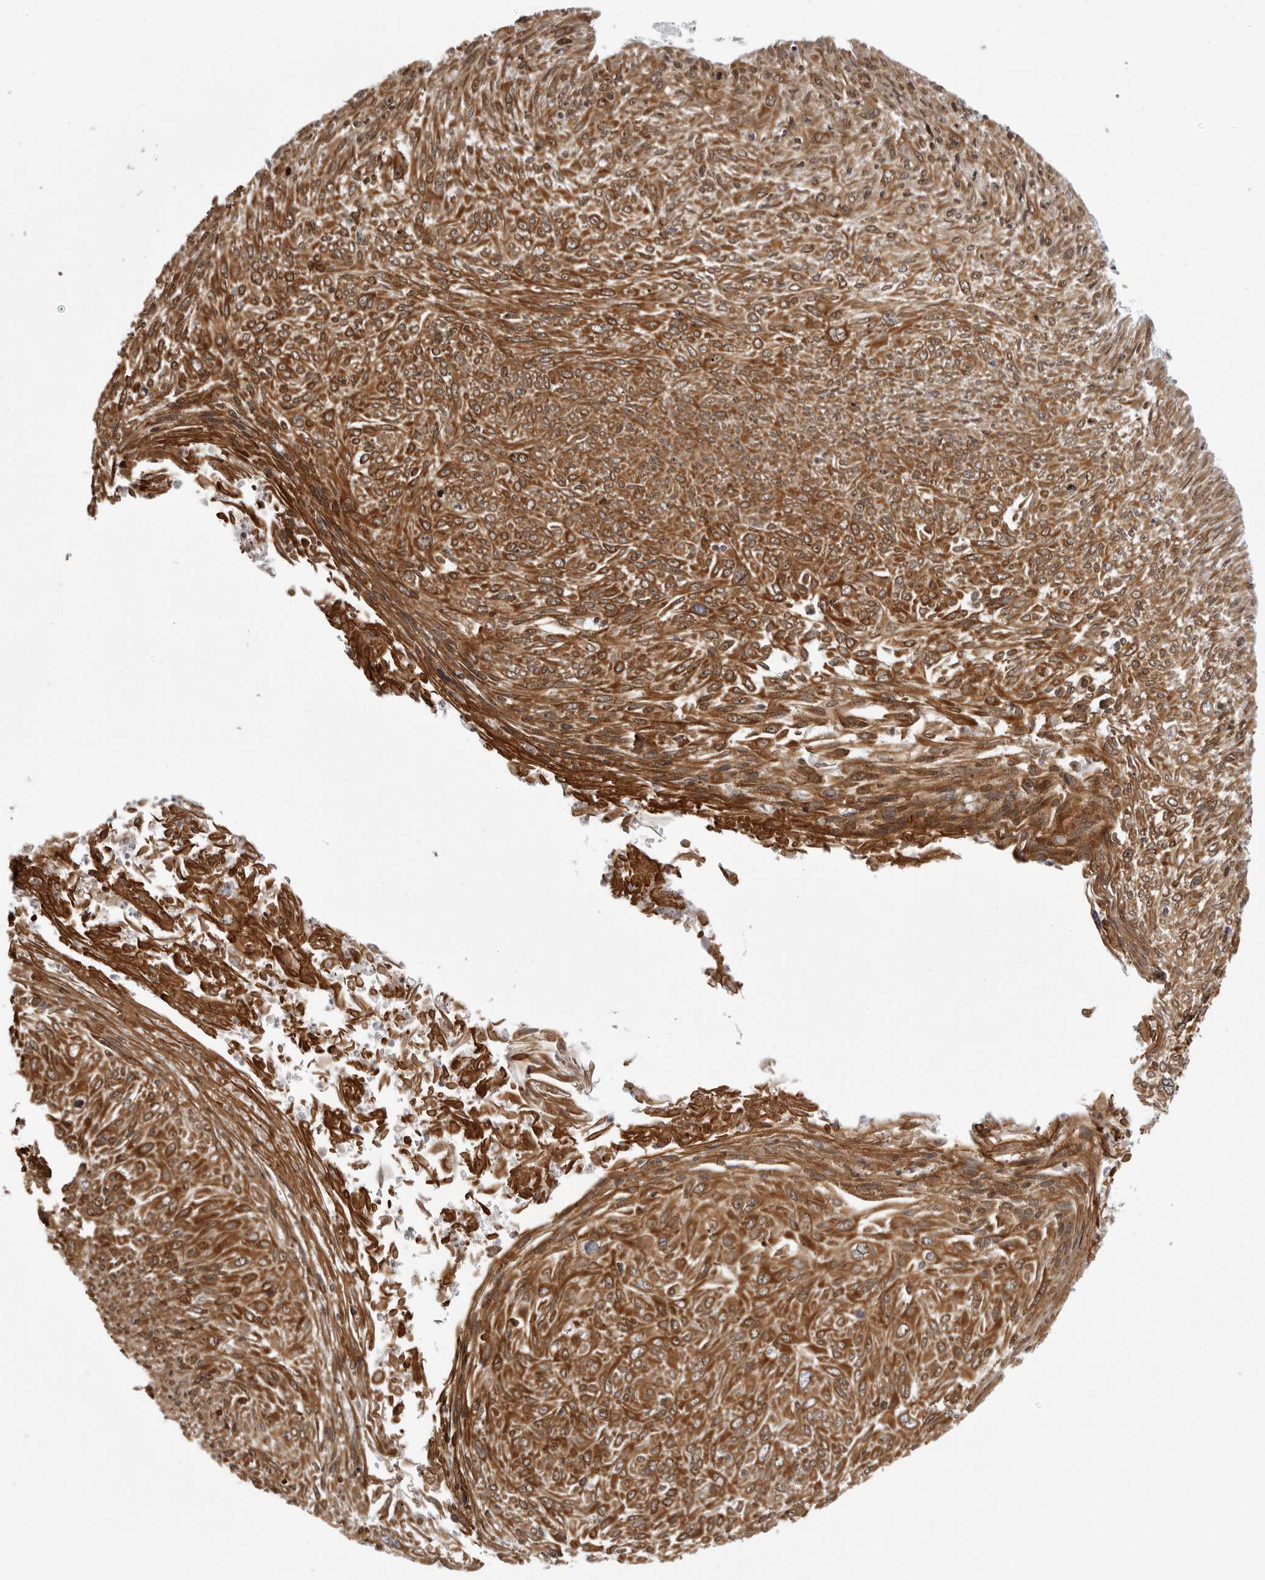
{"staining": {"intensity": "moderate", "quantity": ">75%", "location": "cytoplasmic/membranous"}, "tissue": "cervical cancer", "cell_type": "Tumor cells", "image_type": "cancer", "snomed": [{"axis": "morphology", "description": "Squamous cell carcinoma, NOS"}, {"axis": "topography", "description": "Cervix"}], "caption": "DAB immunohistochemical staining of human cervical squamous cell carcinoma demonstrates moderate cytoplasmic/membranous protein staining in approximately >75% of tumor cells.", "gene": "PRDM10", "patient": {"sex": "female", "age": 51}}